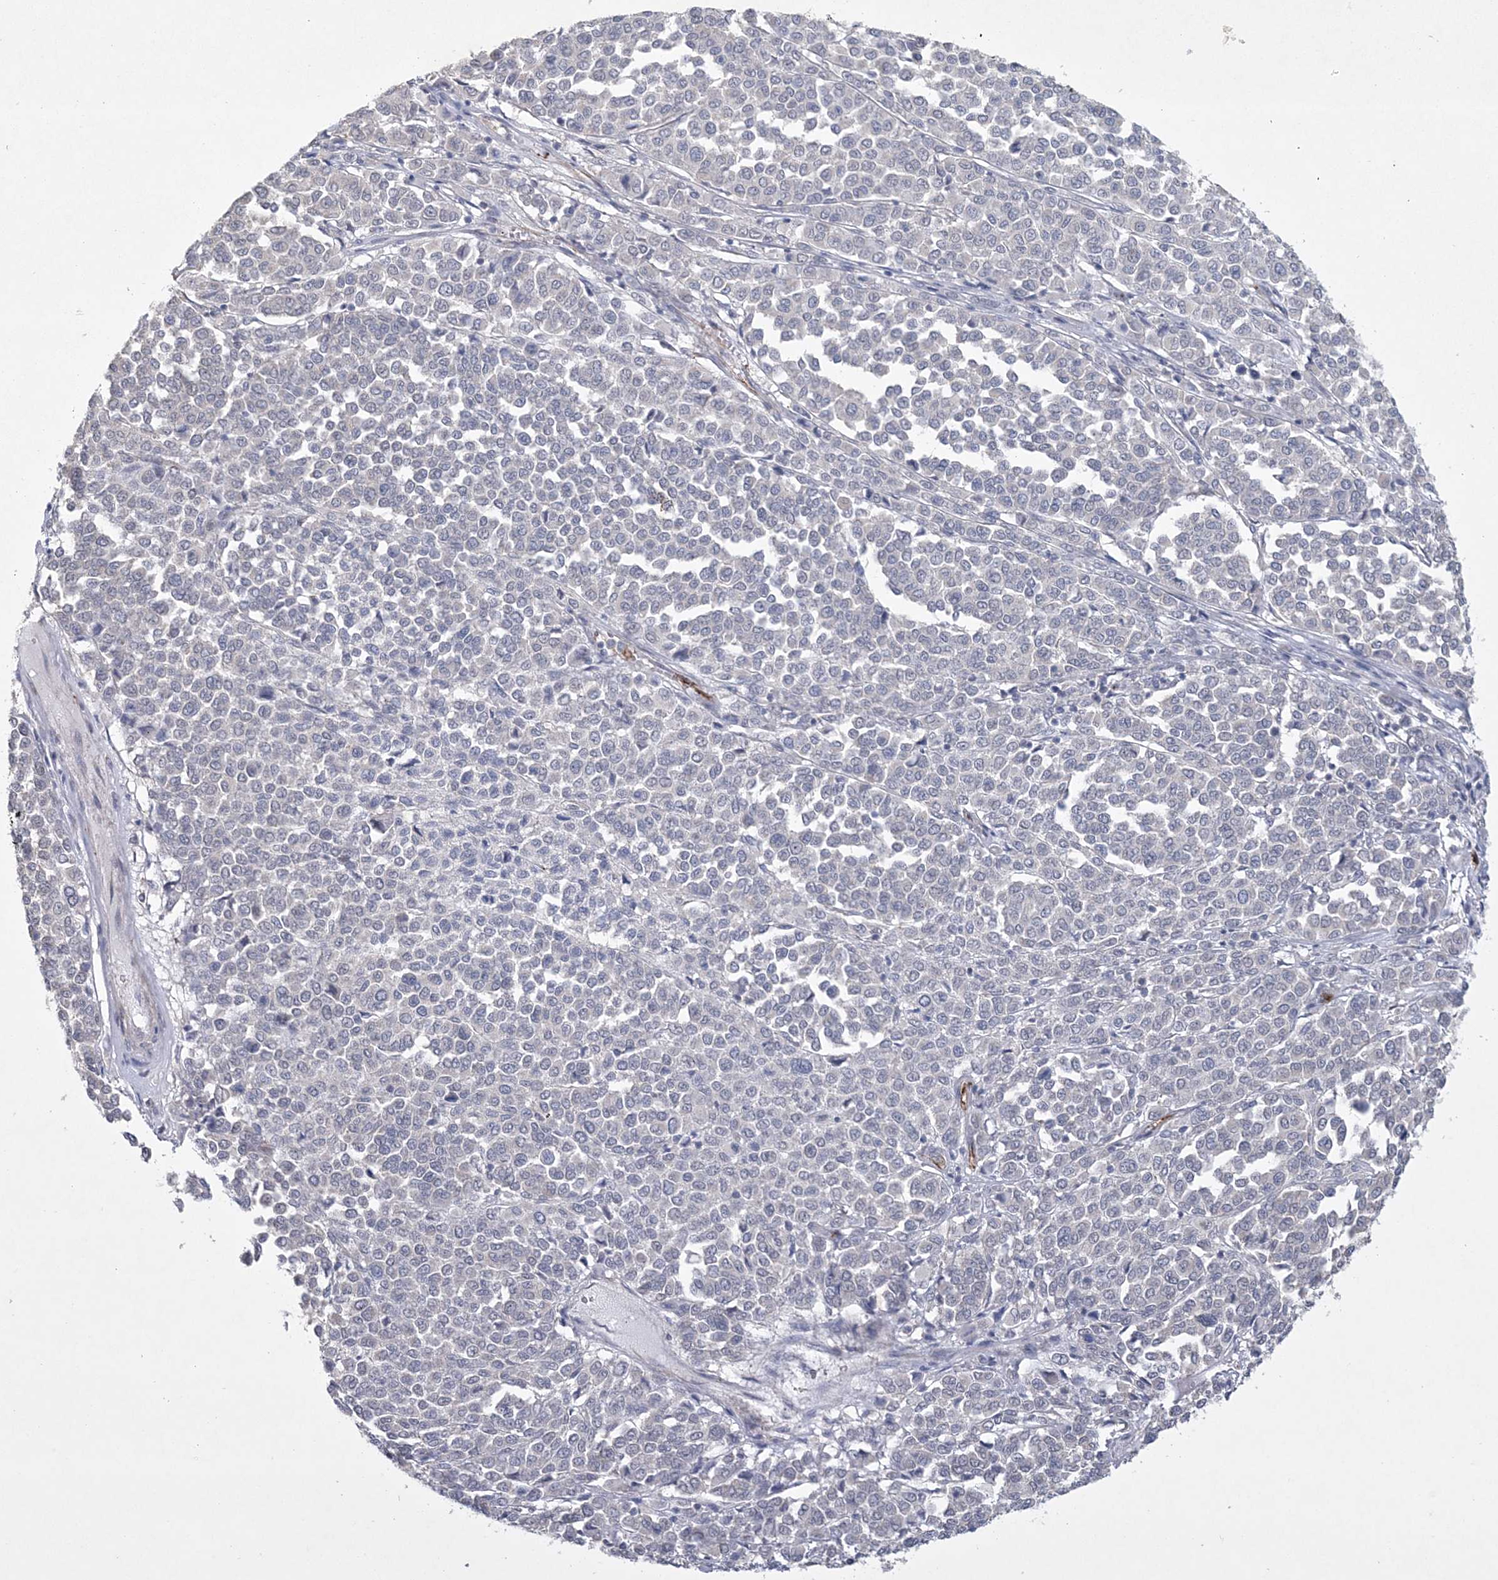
{"staining": {"intensity": "negative", "quantity": "none", "location": "none"}, "tissue": "melanoma", "cell_type": "Tumor cells", "image_type": "cancer", "snomed": [{"axis": "morphology", "description": "Malignant melanoma, Metastatic site"}, {"axis": "topography", "description": "Pancreas"}], "caption": "Tumor cells are negative for brown protein staining in melanoma.", "gene": "DPCD", "patient": {"sex": "female", "age": 30}}